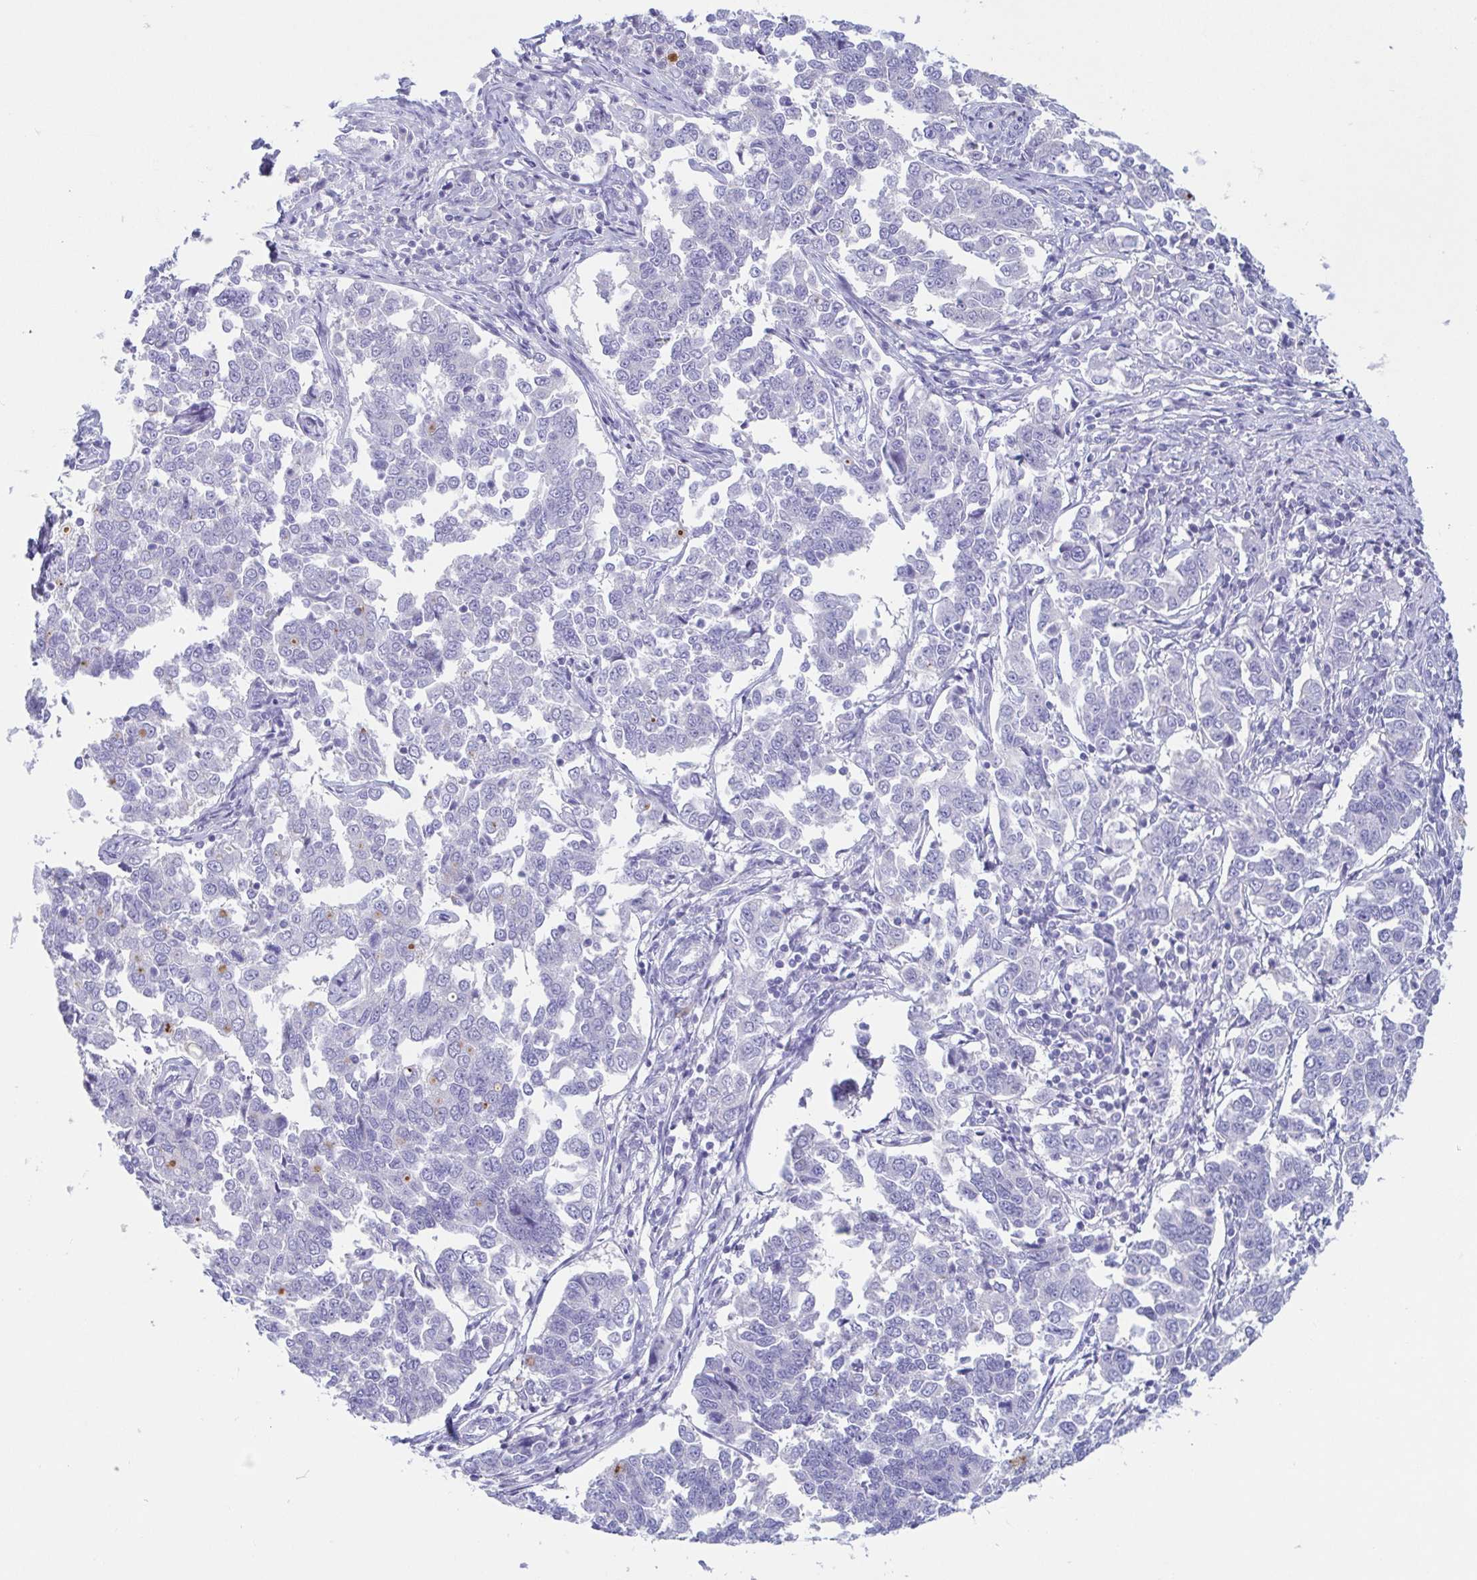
{"staining": {"intensity": "negative", "quantity": "none", "location": "none"}, "tissue": "endometrial cancer", "cell_type": "Tumor cells", "image_type": "cancer", "snomed": [{"axis": "morphology", "description": "Adenocarcinoma, NOS"}, {"axis": "topography", "description": "Endometrium"}], "caption": "This is a micrograph of immunohistochemistry (IHC) staining of endometrial cancer (adenocarcinoma), which shows no positivity in tumor cells.", "gene": "TREH", "patient": {"sex": "female", "age": 43}}